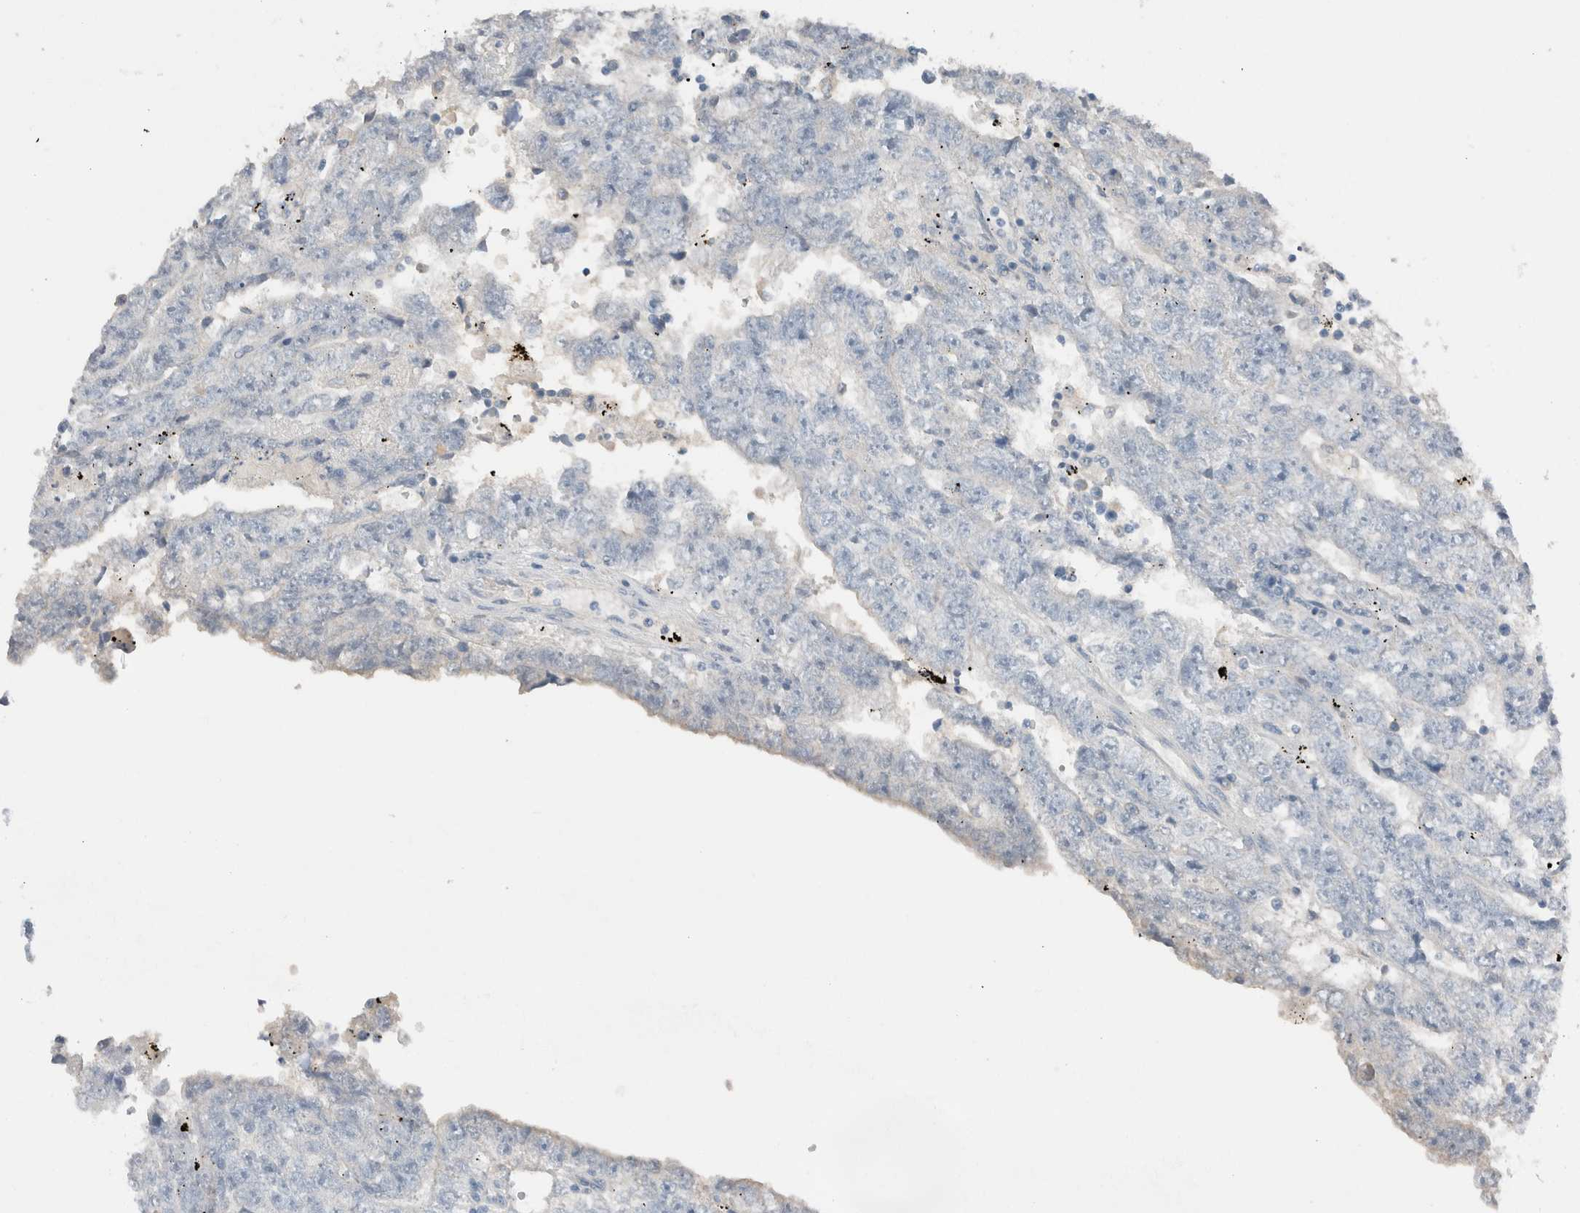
{"staining": {"intensity": "negative", "quantity": "none", "location": "none"}, "tissue": "testis cancer", "cell_type": "Tumor cells", "image_type": "cancer", "snomed": [{"axis": "morphology", "description": "Carcinoma, Embryonal, NOS"}, {"axis": "topography", "description": "Testis"}], "caption": "Immunohistochemistry (IHC) histopathology image of neoplastic tissue: testis embryonal carcinoma stained with DAB exhibits no significant protein positivity in tumor cells.", "gene": "DUOX1", "patient": {"sex": "male", "age": 25}}